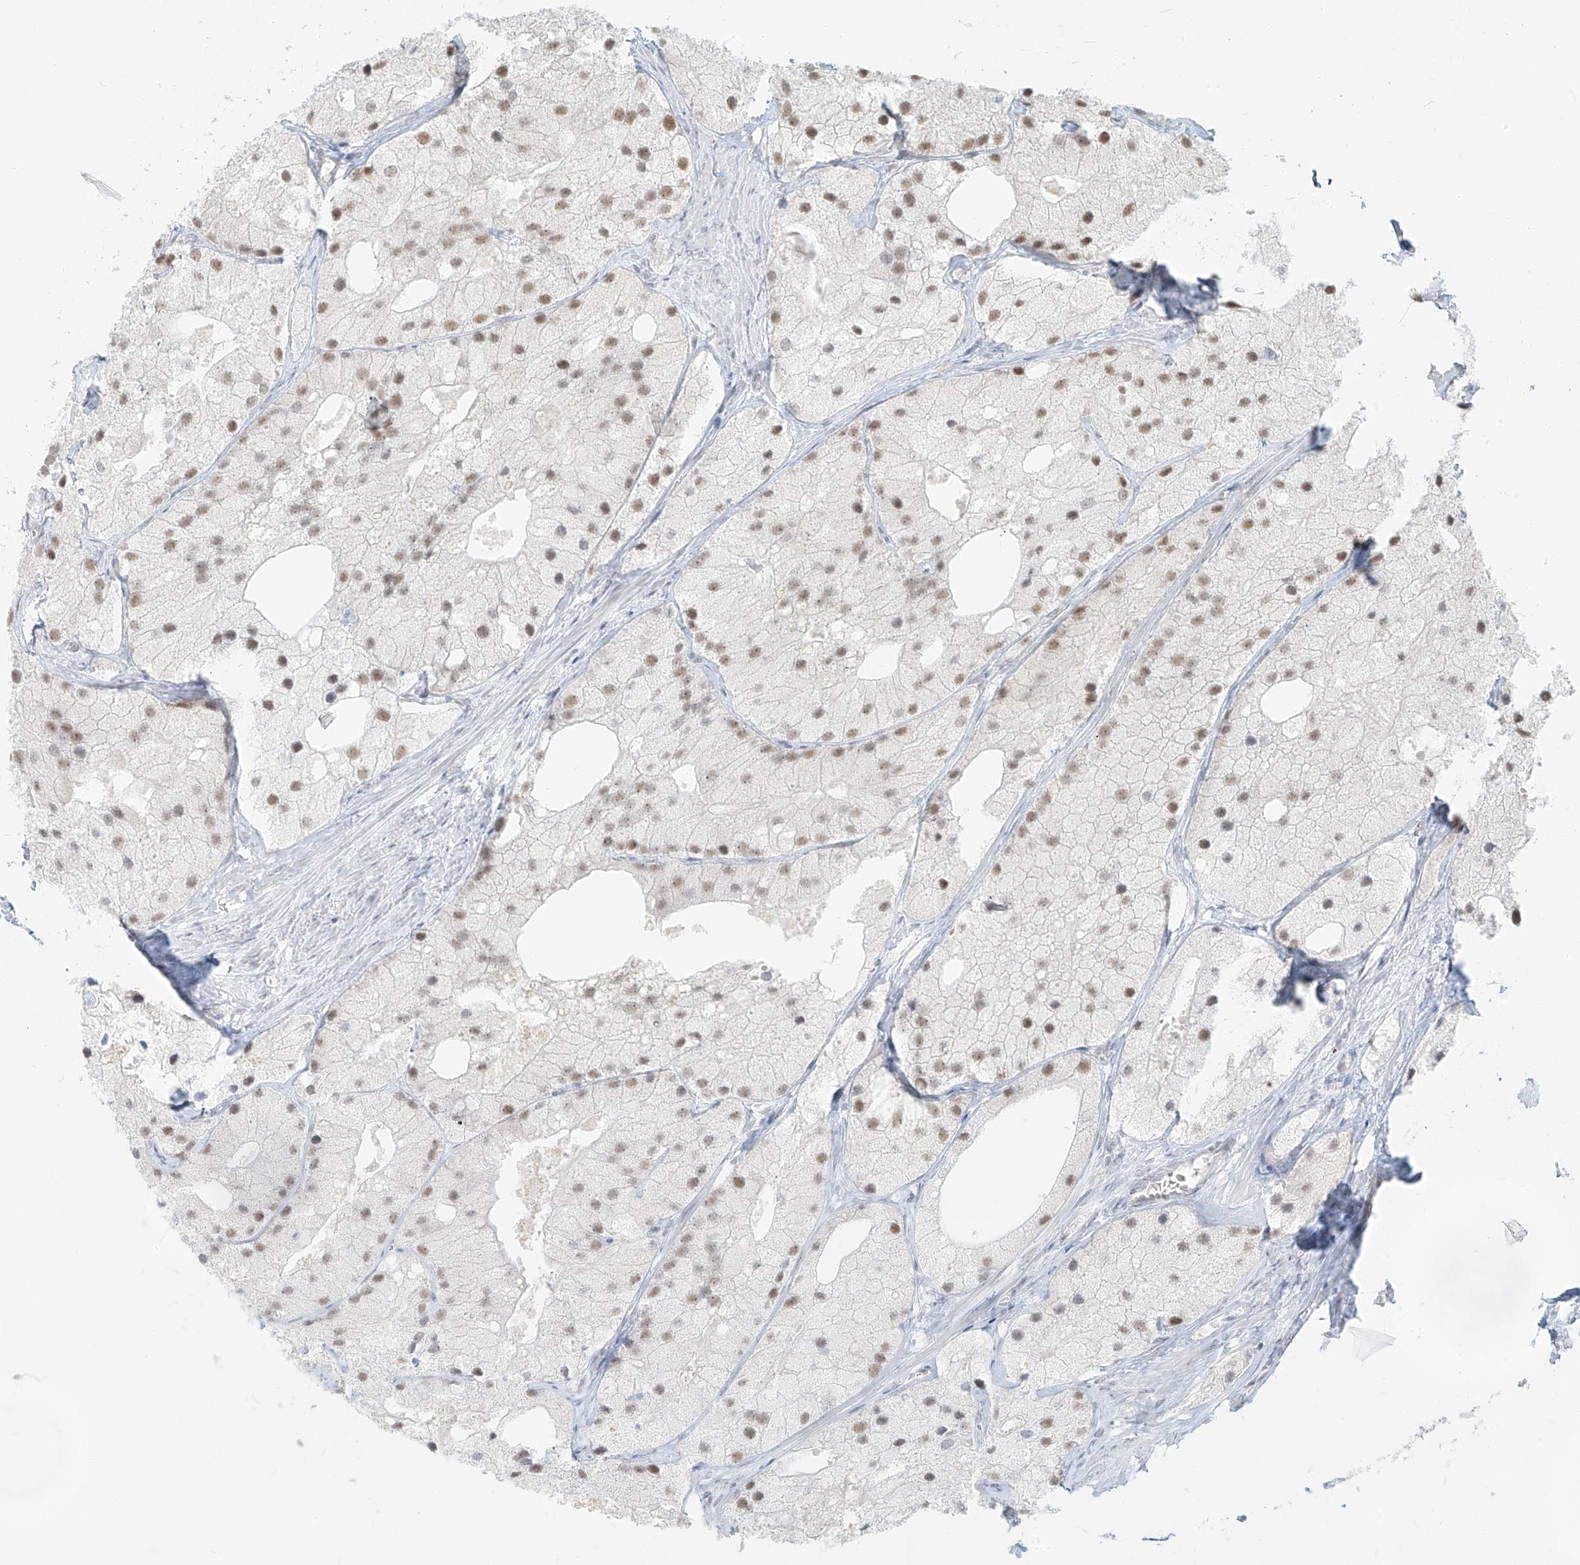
{"staining": {"intensity": "moderate", "quantity": ">75%", "location": "nuclear"}, "tissue": "prostate cancer", "cell_type": "Tumor cells", "image_type": "cancer", "snomed": [{"axis": "morphology", "description": "Adenocarcinoma, Low grade"}, {"axis": "topography", "description": "Prostate"}], "caption": "Brown immunohistochemical staining in human prostate adenocarcinoma (low-grade) displays moderate nuclear positivity in approximately >75% of tumor cells.", "gene": "PGC", "patient": {"sex": "male", "age": 69}}